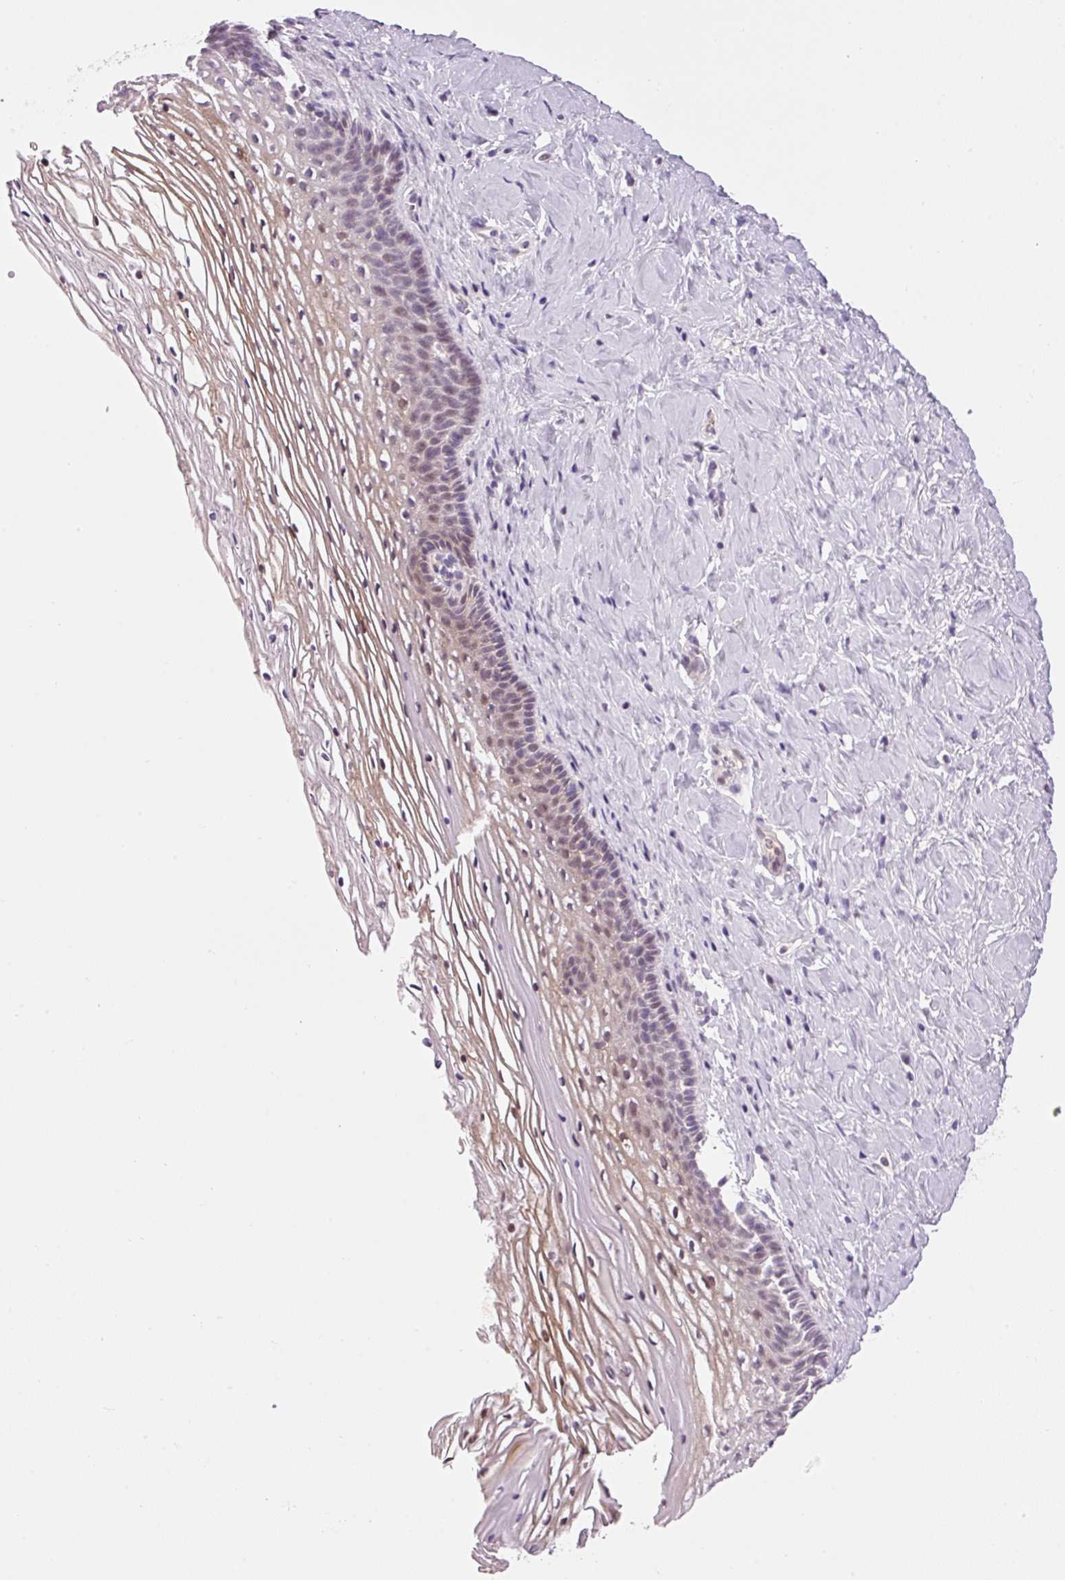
{"staining": {"intensity": "weak", "quantity": "<25%", "location": "nuclear"}, "tissue": "cervix", "cell_type": "Glandular cells", "image_type": "normal", "snomed": [{"axis": "morphology", "description": "Normal tissue, NOS"}, {"axis": "topography", "description": "Cervix"}], "caption": "An immunohistochemistry (IHC) image of unremarkable cervix is shown. There is no staining in glandular cells of cervix. (Immunohistochemistry, brightfield microscopy, high magnification).", "gene": "HNF1A", "patient": {"sex": "female", "age": 36}}